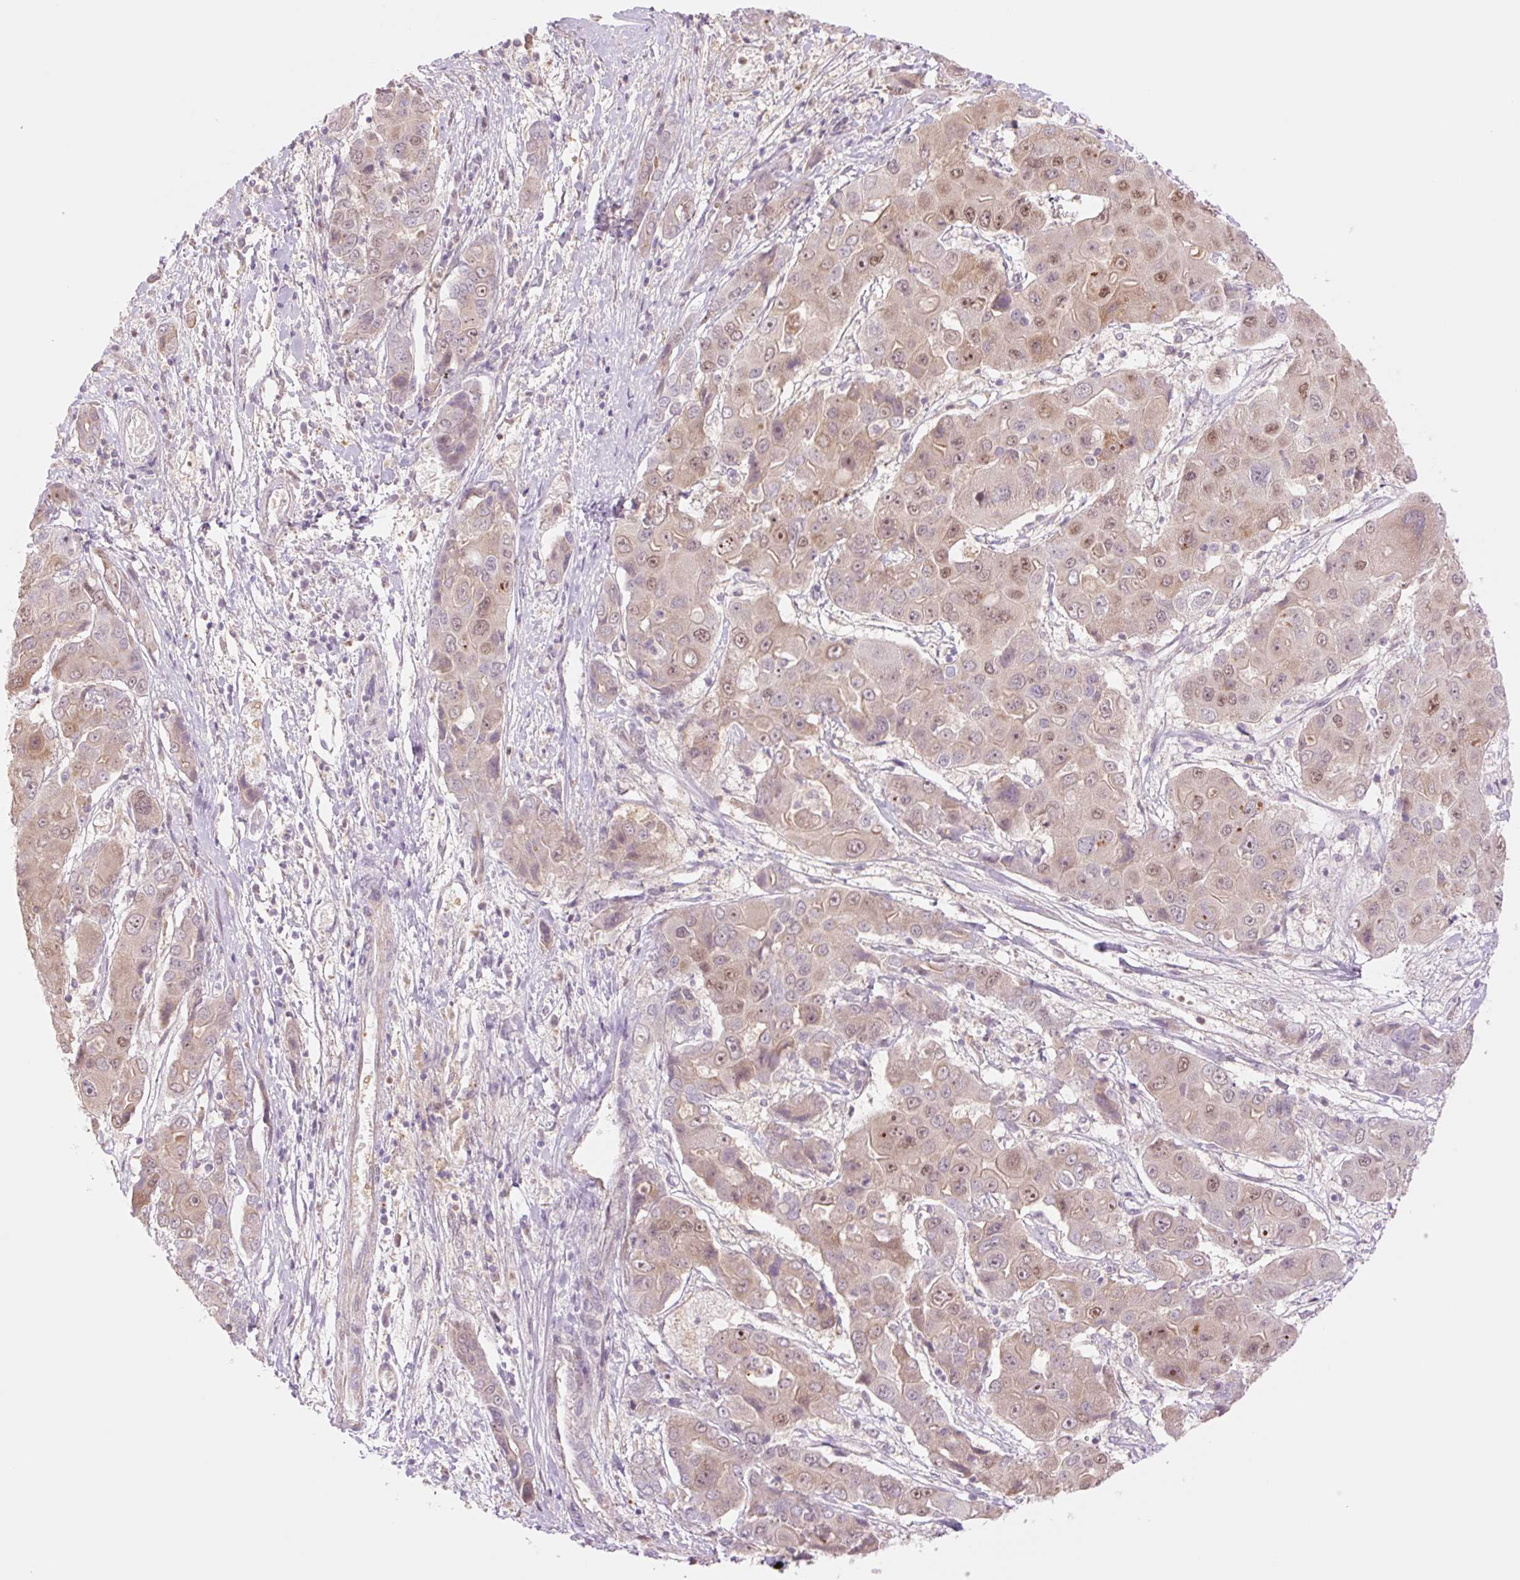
{"staining": {"intensity": "moderate", "quantity": "25%-75%", "location": "nuclear"}, "tissue": "liver cancer", "cell_type": "Tumor cells", "image_type": "cancer", "snomed": [{"axis": "morphology", "description": "Cholangiocarcinoma"}, {"axis": "topography", "description": "Liver"}], "caption": "Liver cancer stained with a brown dye reveals moderate nuclear positive expression in about 25%-75% of tumor cells.", "gene": "HEBP1", "patient": {"sex": "male", "age": 67}}